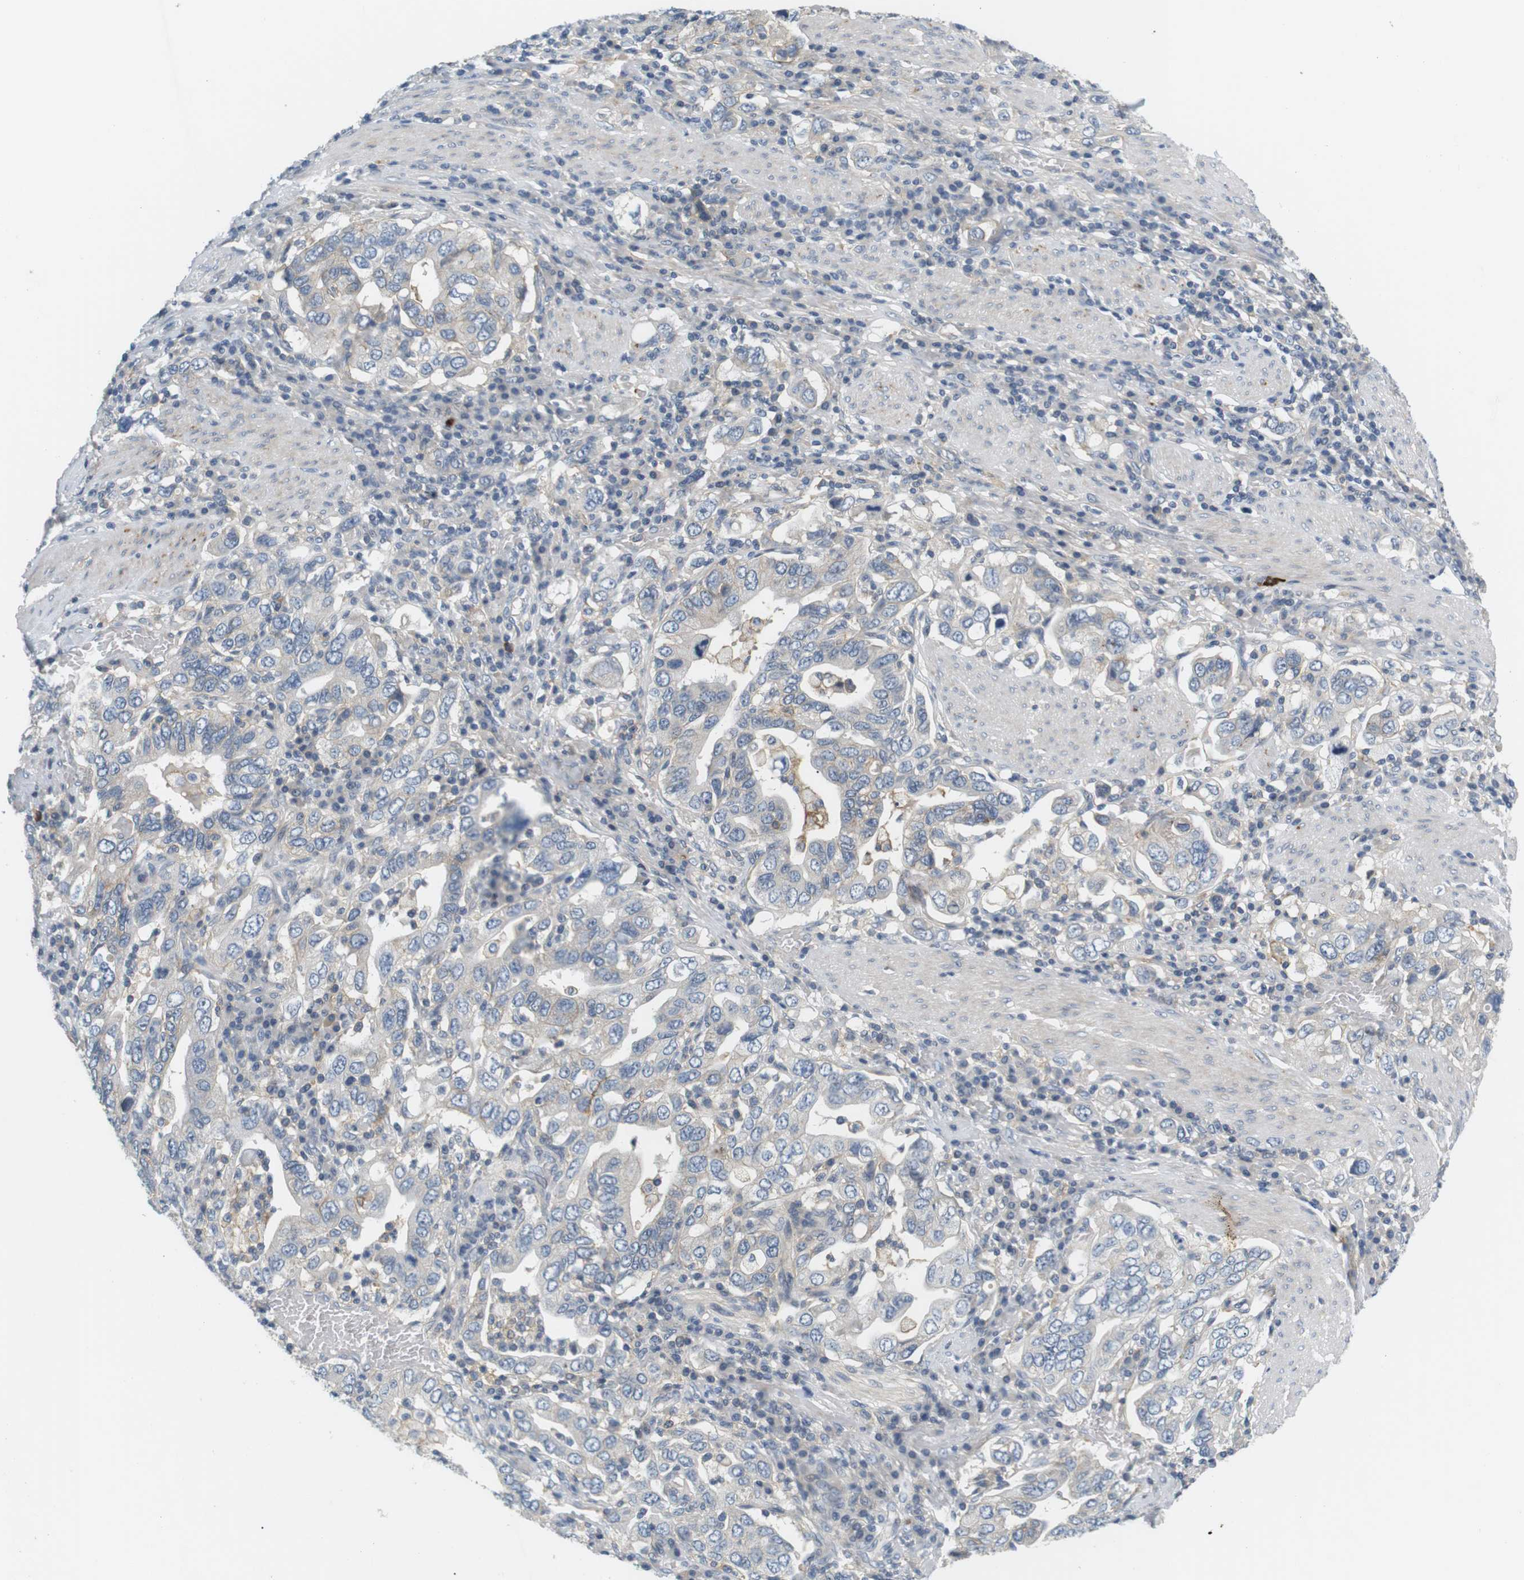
{"staining": {"intensity": "negative", "quantity": "none", "location": "none"}, "tissue": "stomach cancer", "cell_type": "Tumor cells", "image_type": "cancer", "snomed": [{"axis": "morphology", "description": "Adenocarcinoma, NOS"}, {"axis": "topography", "description": "Stomach, upper"}], "caption": "Adenocarcinoma (stomach) was stained to show a protein in brown. There is no significant staining in tumor cells.", "gene": "SLC30A1", "patient": {"sex": "male", "age": 62}}